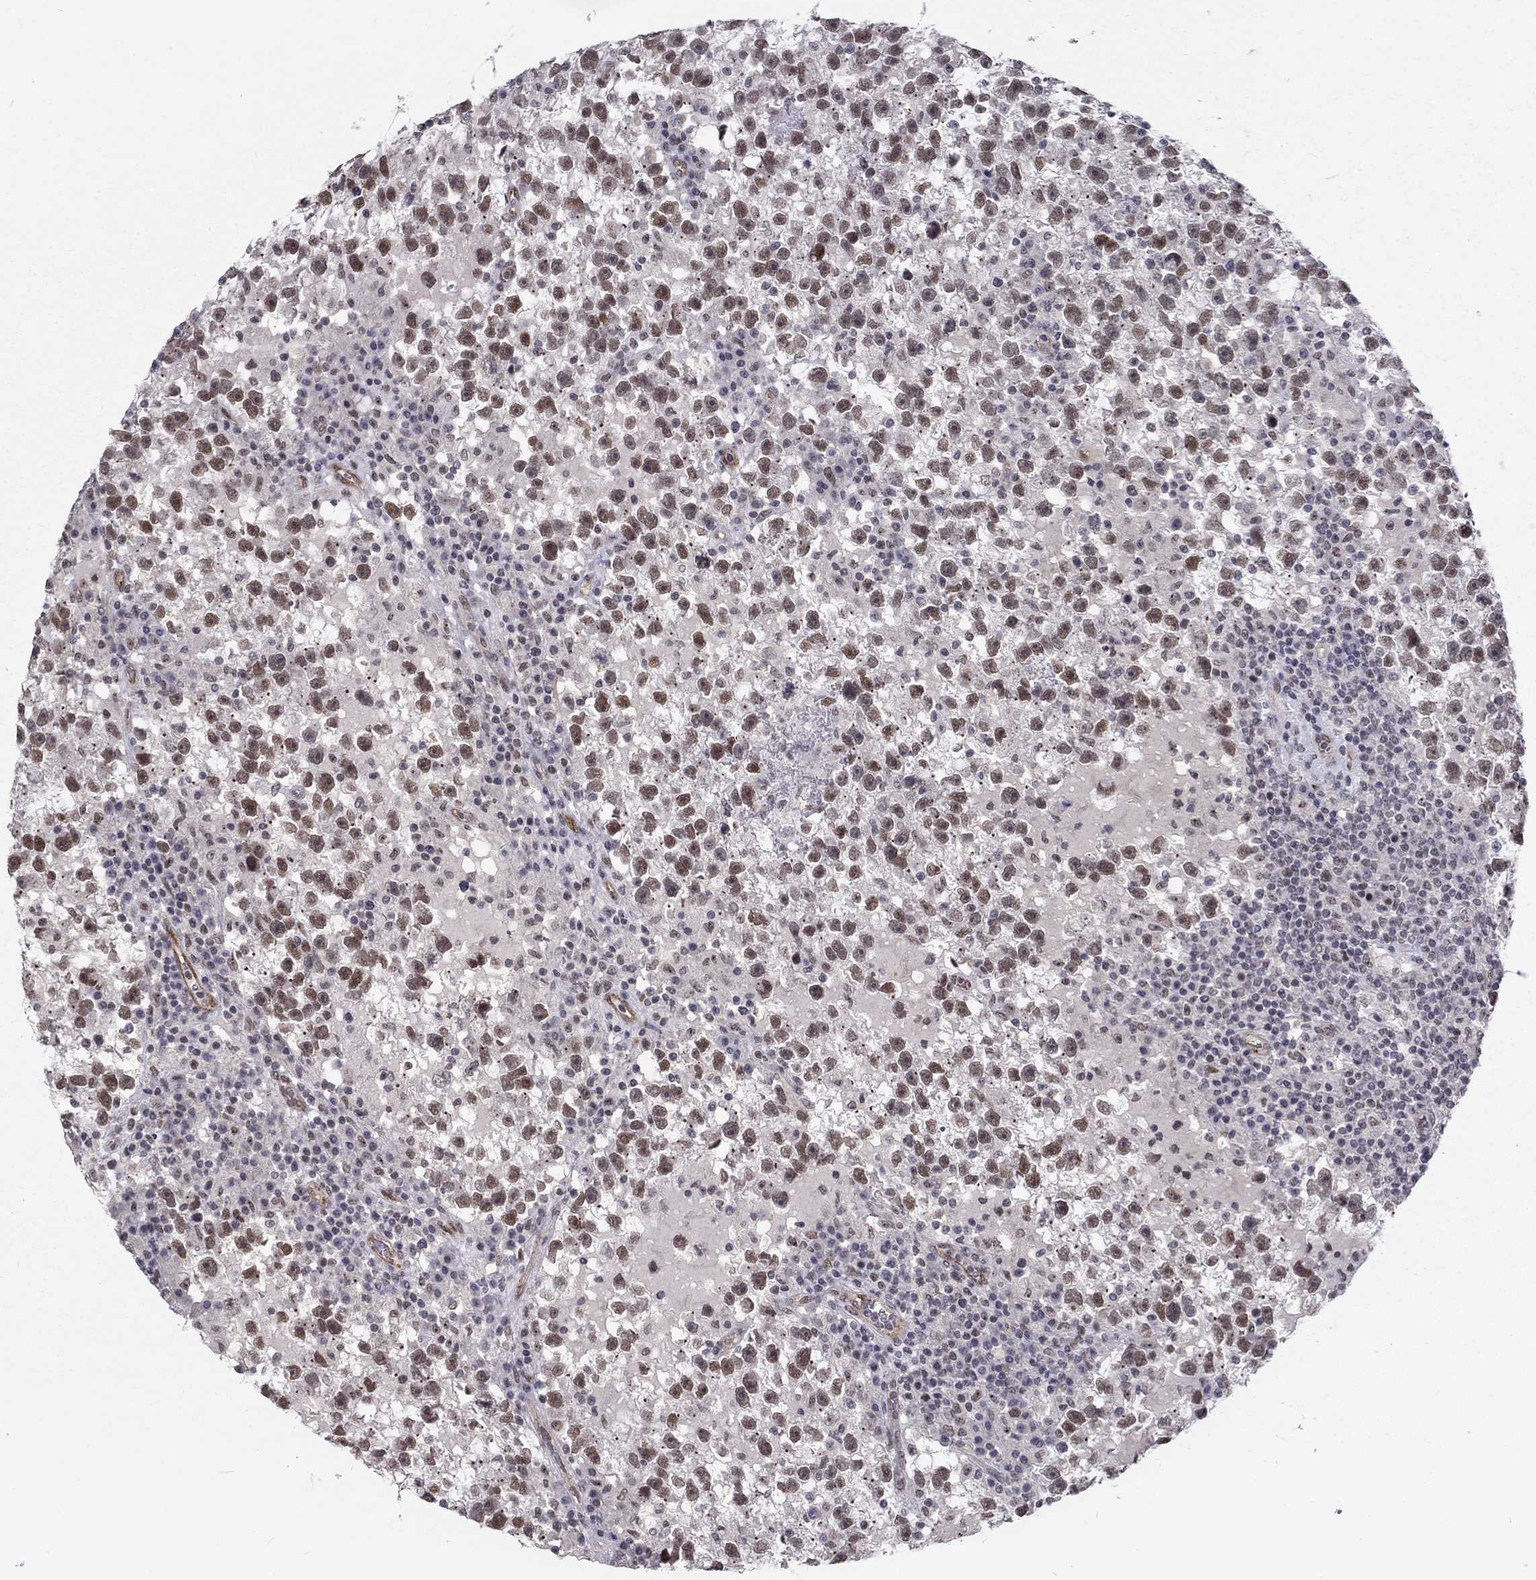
{"staining": {"intensity": "moderate", "quantity": "25%-75%", "location": "nuclear"}, "tissue": "testis cancer", "cell_type": "Tumor cells", "image_type": "cancer", "snomed": [{"axis": "morphology", "description": "Seminoma, NOS"}, {"axis": "topography", "description": "Testis"}], "caption": "IHC photomicrograph of testis seminoma stained for a protein (brown), which displays medium levels of moderate nuclear positivity in approximately 25%-75% of tumor cells.", "gene": "ZBED1", "patient": {"sex": "male", "age": 47}}